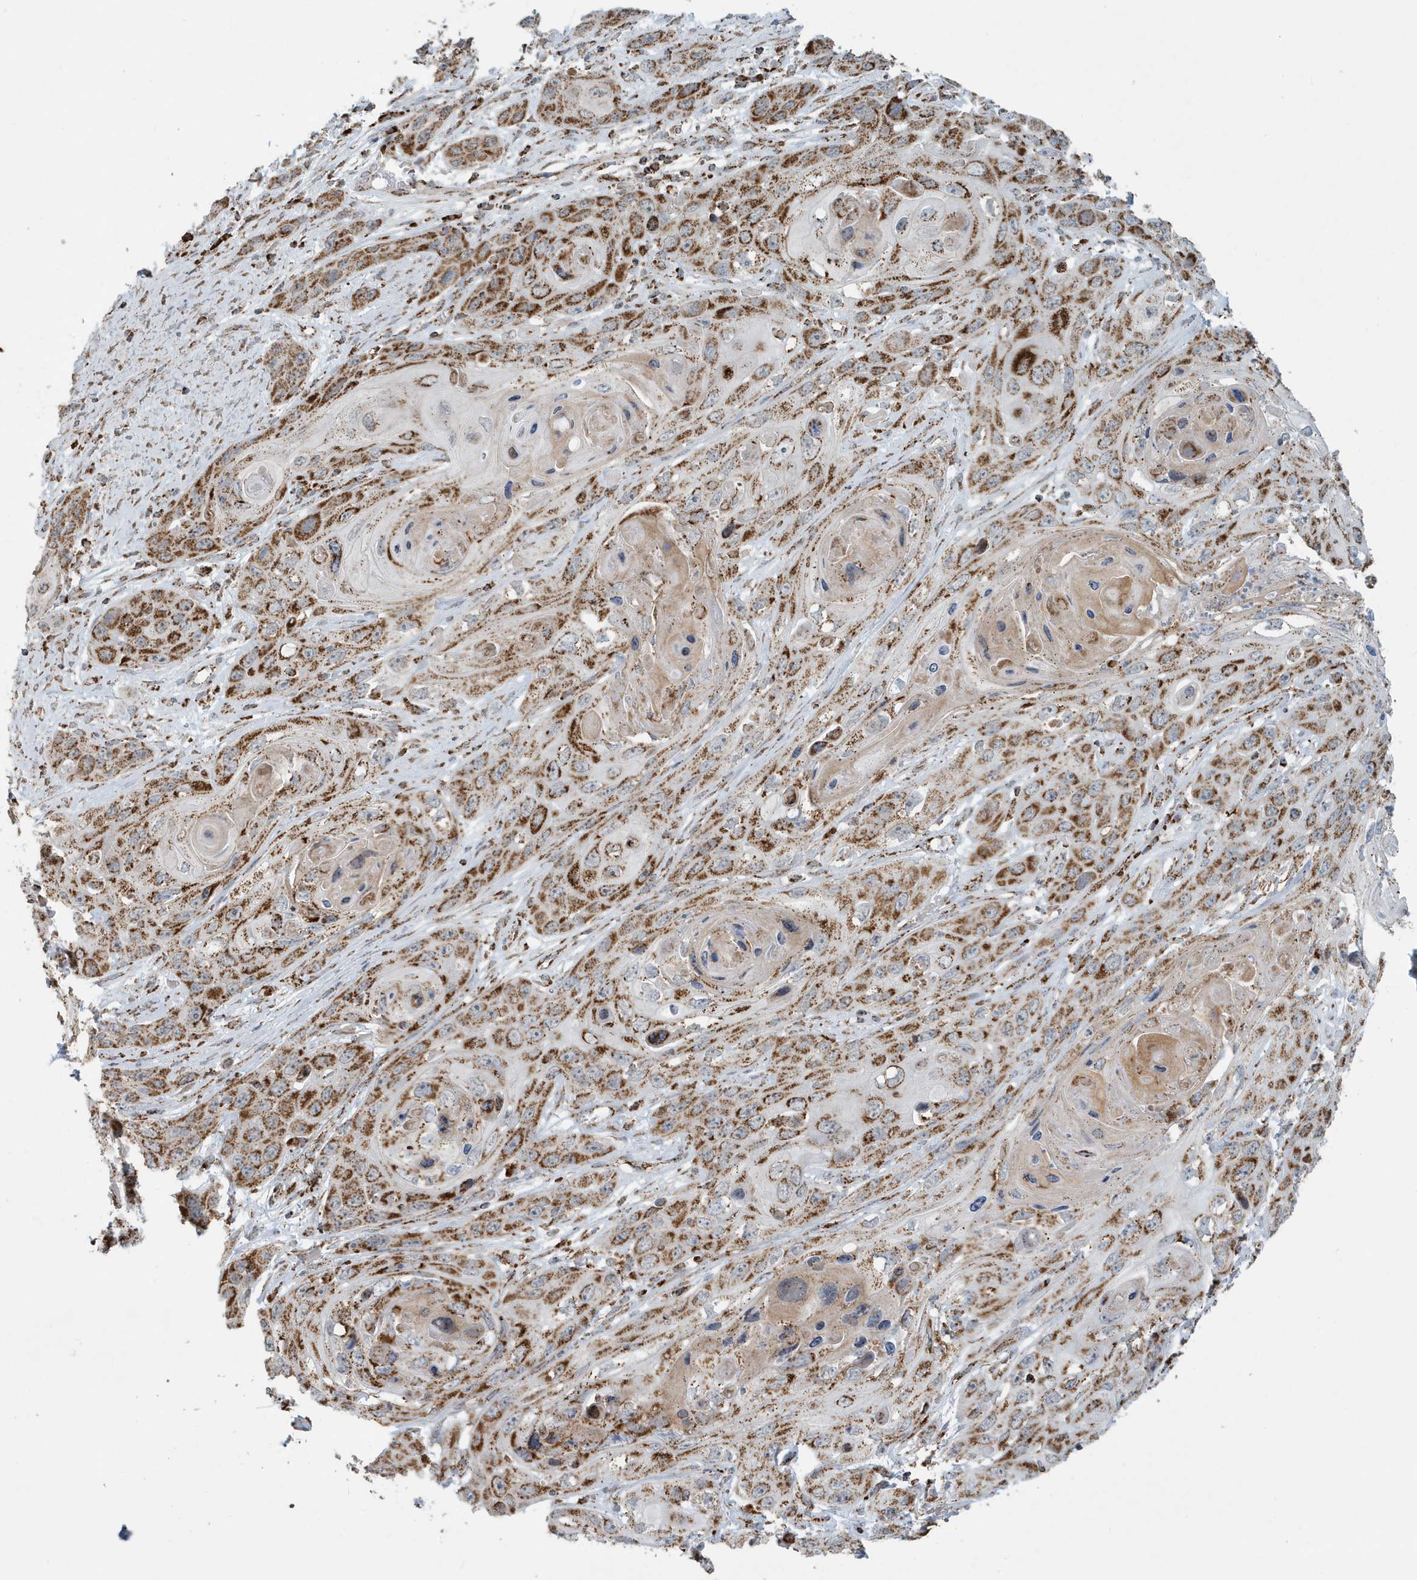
{"staining": {"intensity": "moderate", "quantity": ">75%", "location": "cytoplasmic/membranous"}, "tissue": "skin cancer", "cell_type": "Tumor cells", "image_type": "cancer", "snomed": [{"axis": "morphology", "description": "Squamous cell carcinoma, NOS"}, {"axis": "topography", "description": "Skin"}], "caption": "Immunohistochemistry (IHC) of skin cancer (squamous cell carcinoma) demonstrates medium levels of moderate cytoplasmic/membranous positivity in approximately >75% of tumor cells.", "gene": "MAN1A1", "patient": {"sex": "male", "age": 55}}